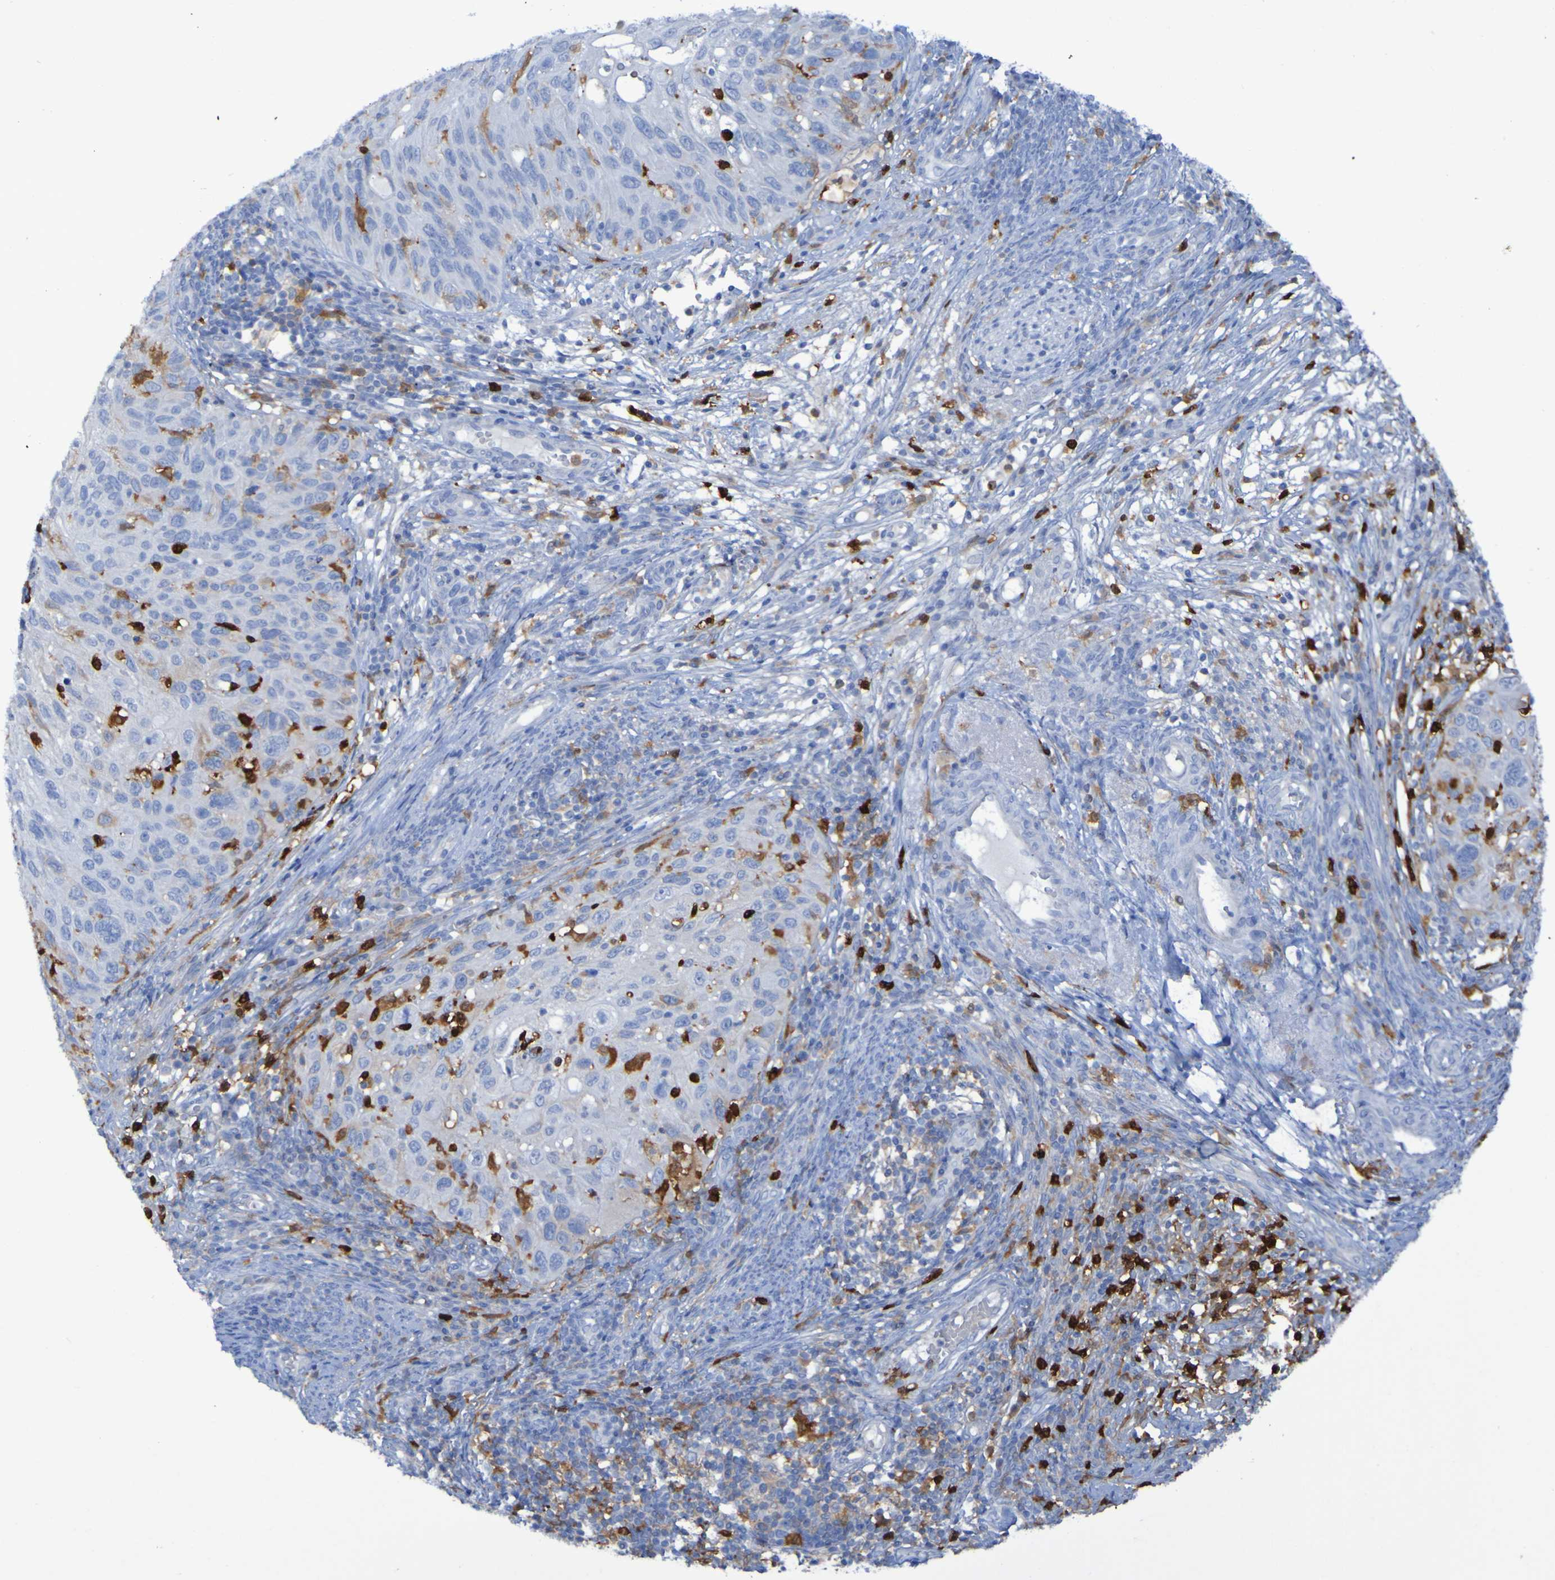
{"staining": {"intensity": "moderate", "quantity": "<25%", "location": "cytoplasmic/membranous"}, "tissue": "cervical cancer", "cell_type": "Tumor cells", "image_type": "cancer", "snomed": [{"axis": "morphology", "description": "Squamous cell carcinoma, NOS"}, {"axis": "topography", "description": "Cervix"}], "caption": "The image demonstrates staining of cervical cancer (squamous cell carcinoma), revealing moderate cytoplasmic/membranous protein staining (brown color) within tumor cells.", "gene": "MPPE1", "patient": {"sex": "female", "age": 70}}